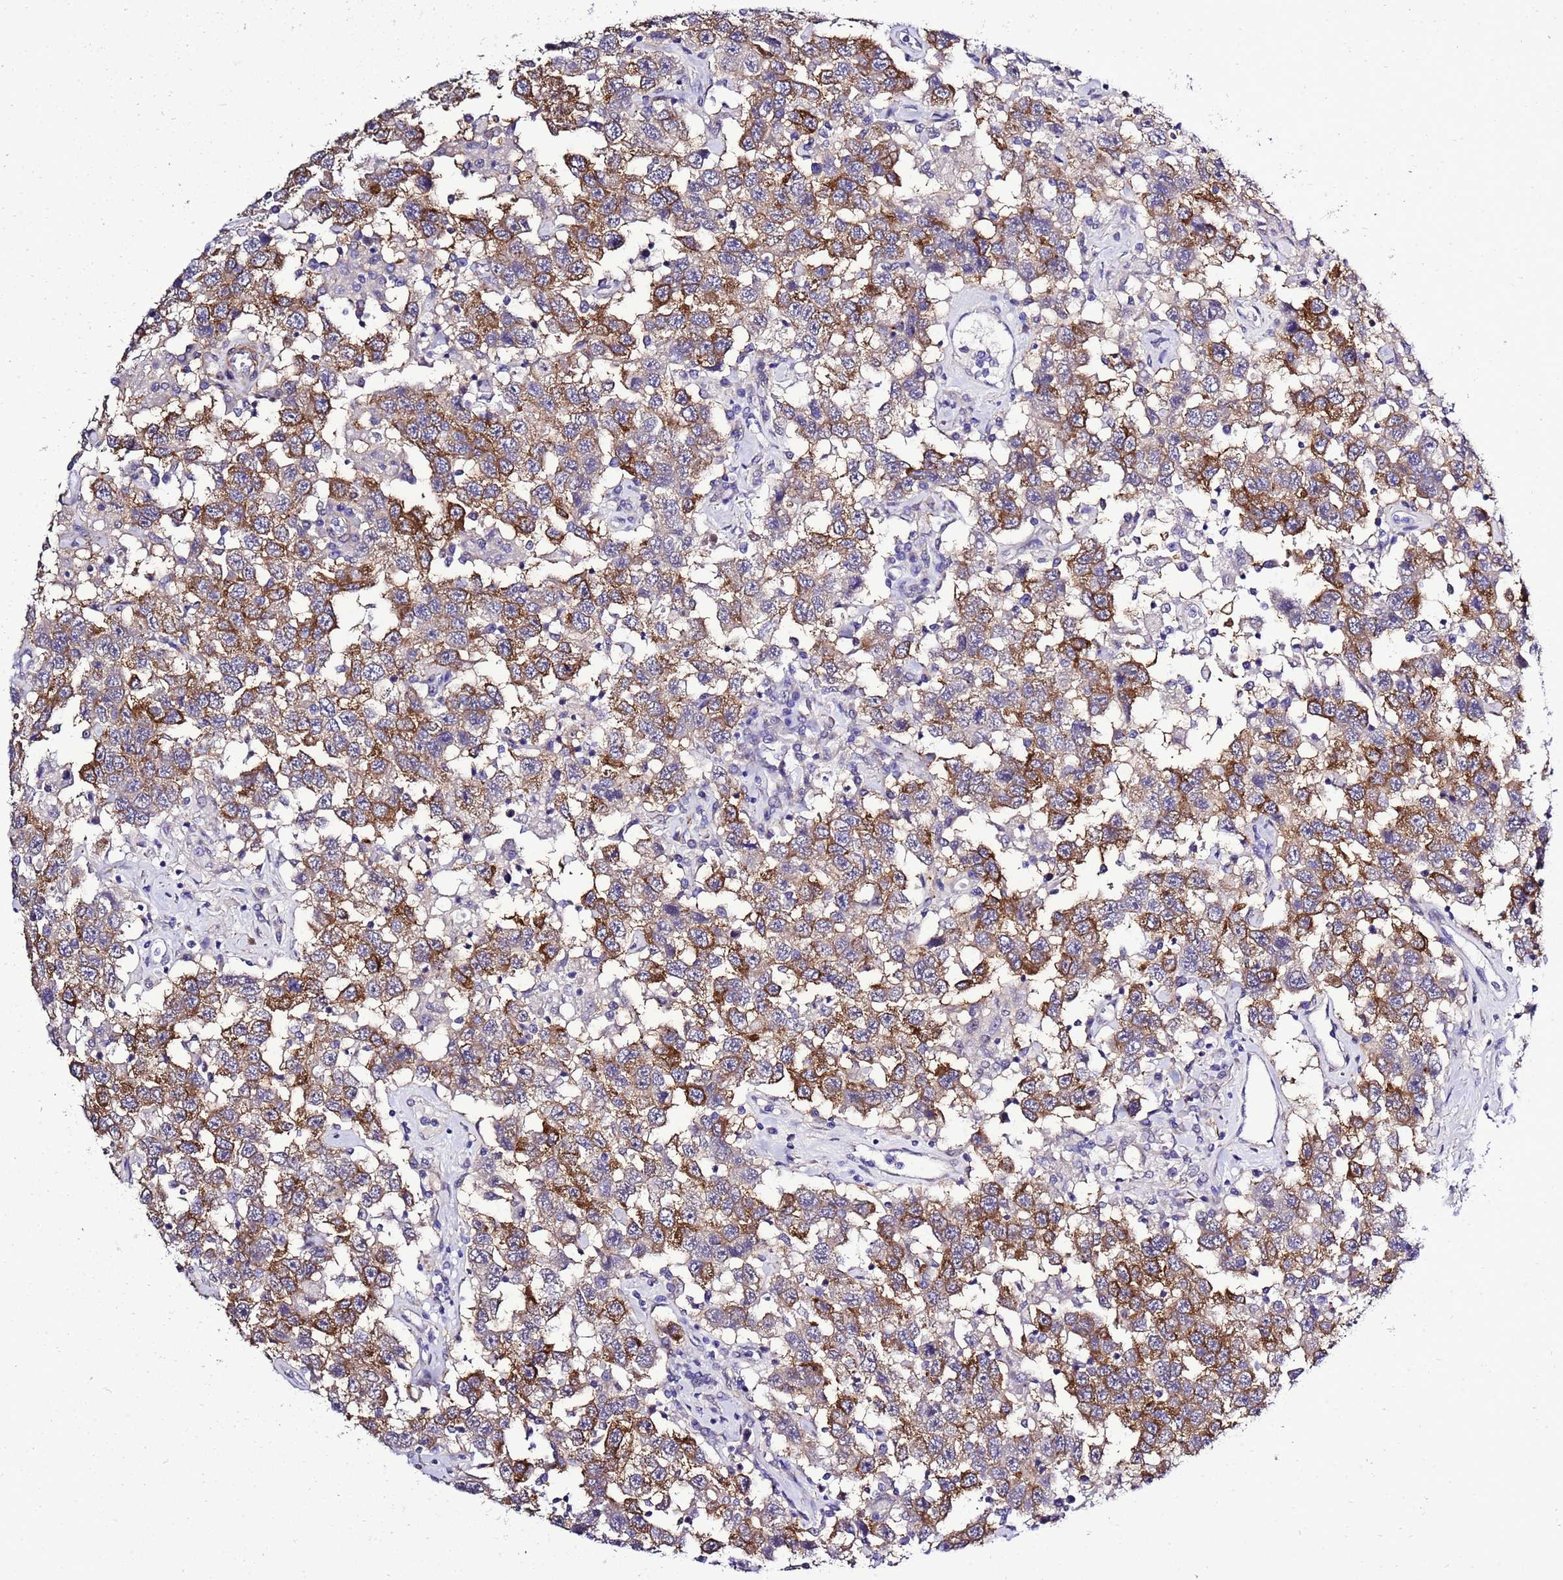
{"staining": {"intensity": "strong", "quantity": ">75%", "location": "cytoplasmic/membranous"}, "tissue": "testis cancer", "cell_type": "Tumor cells", "image_type": "cancer", "snomed": [{"axis": "morphology", "description": "Seminoma, NOS"}, {"axis": "topography", "description": "Testis"}], "caption": "The immunohistochemical stain shows strong cytoplasmic/membranous staining in tumor cells of seminoma (testis) tissue.", "gene": "GZF1", "patient": {"sex": "male", "age": 41}}